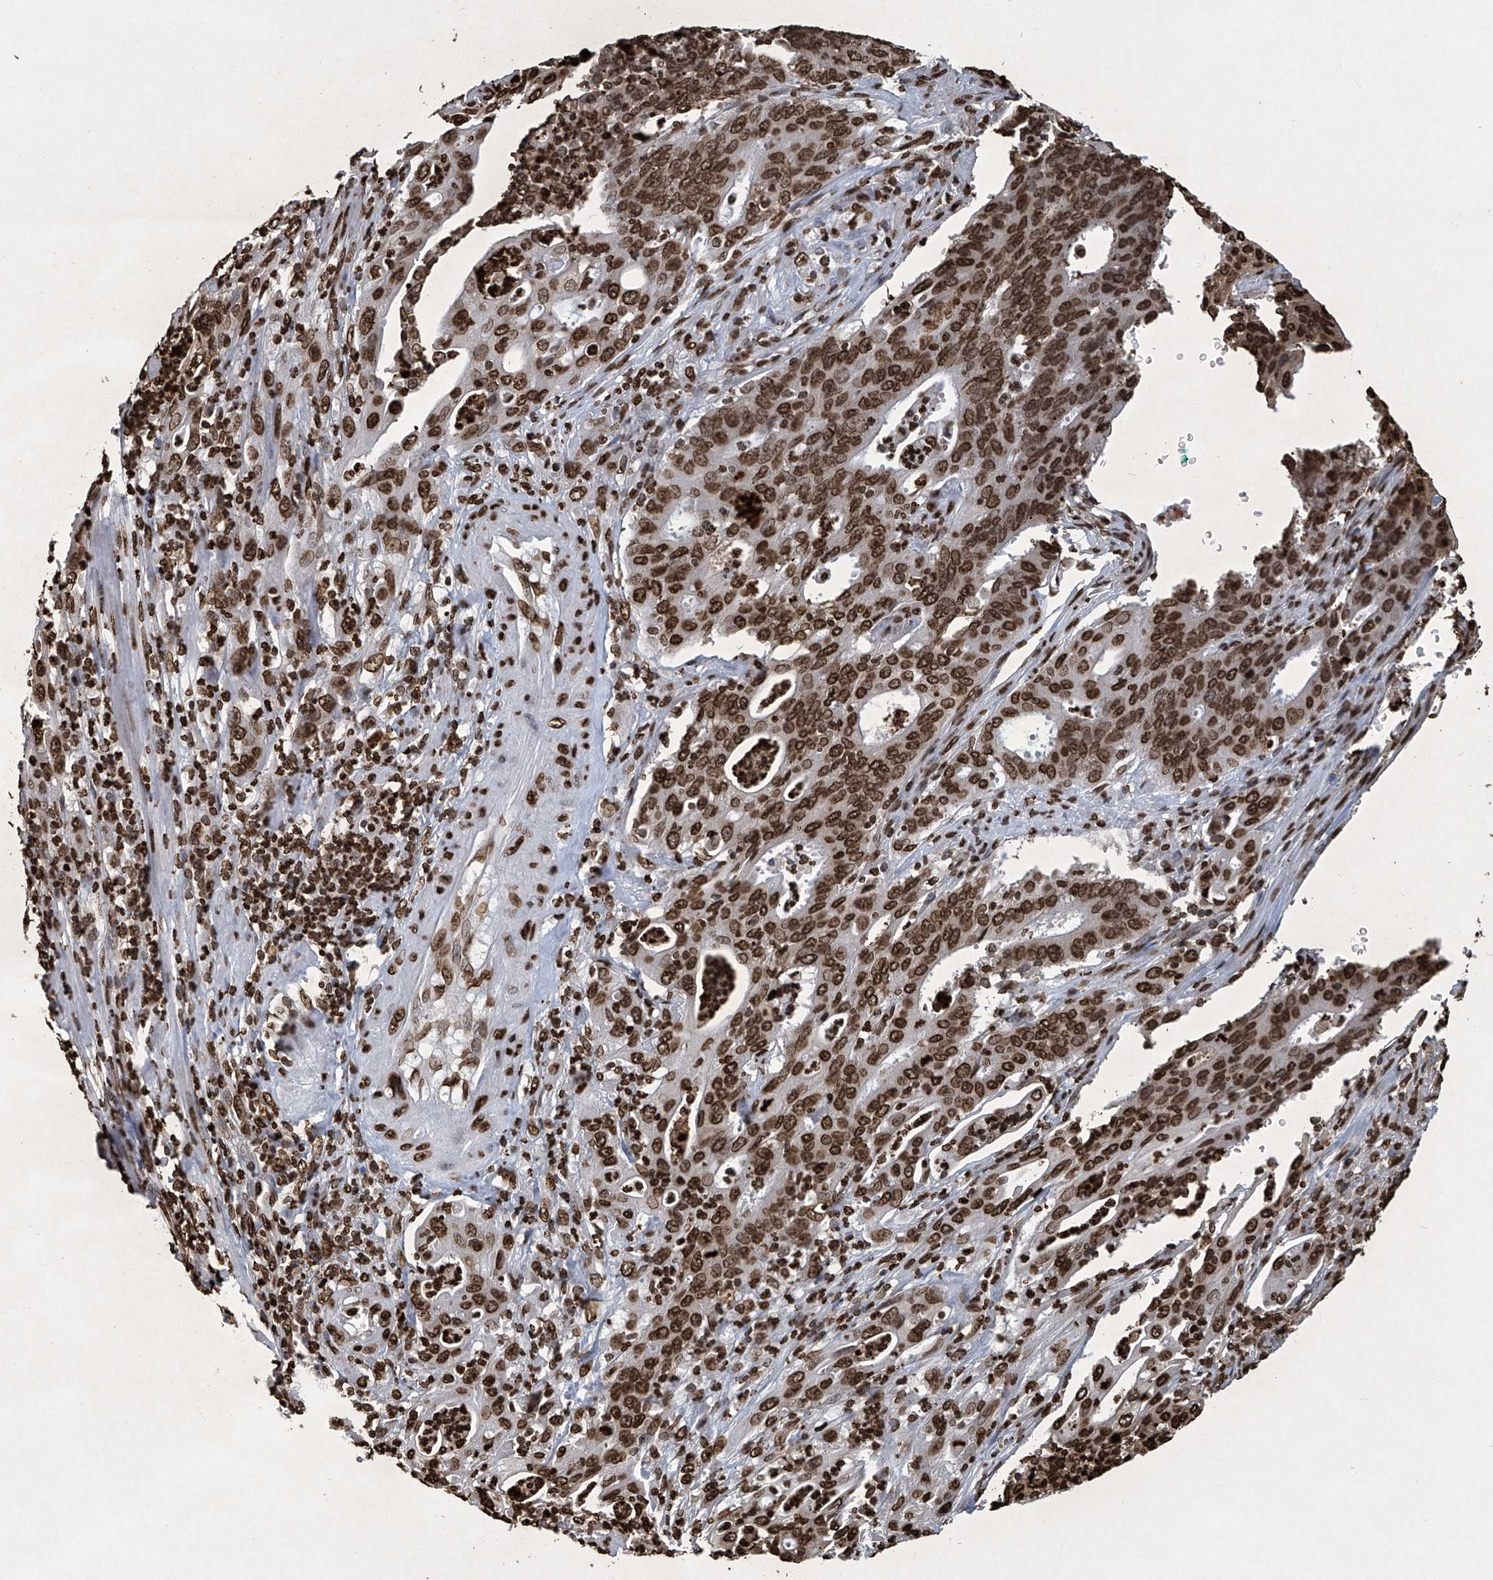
{"staining": {"intensity": "strong", "quantity": ">75%", "location": "nuclear"}, "tissue": "cervical cancer", "cell_type": "Tumor cells", "image_type": "cancer", "snomed": [{"axis": "morphology", "description": "Adenocarcinoma, NOS"}, {"axis": "topography", "description": "Cervix"}], "caption": "Immunohistochemical staining of cervical cancer (adenocarcinoma) demonstrates high levels of strong nuclear protein expression in about >75% of tumor cells.", "gene": "H3-3A", "patient": {"sex": "female", "age": 44}}